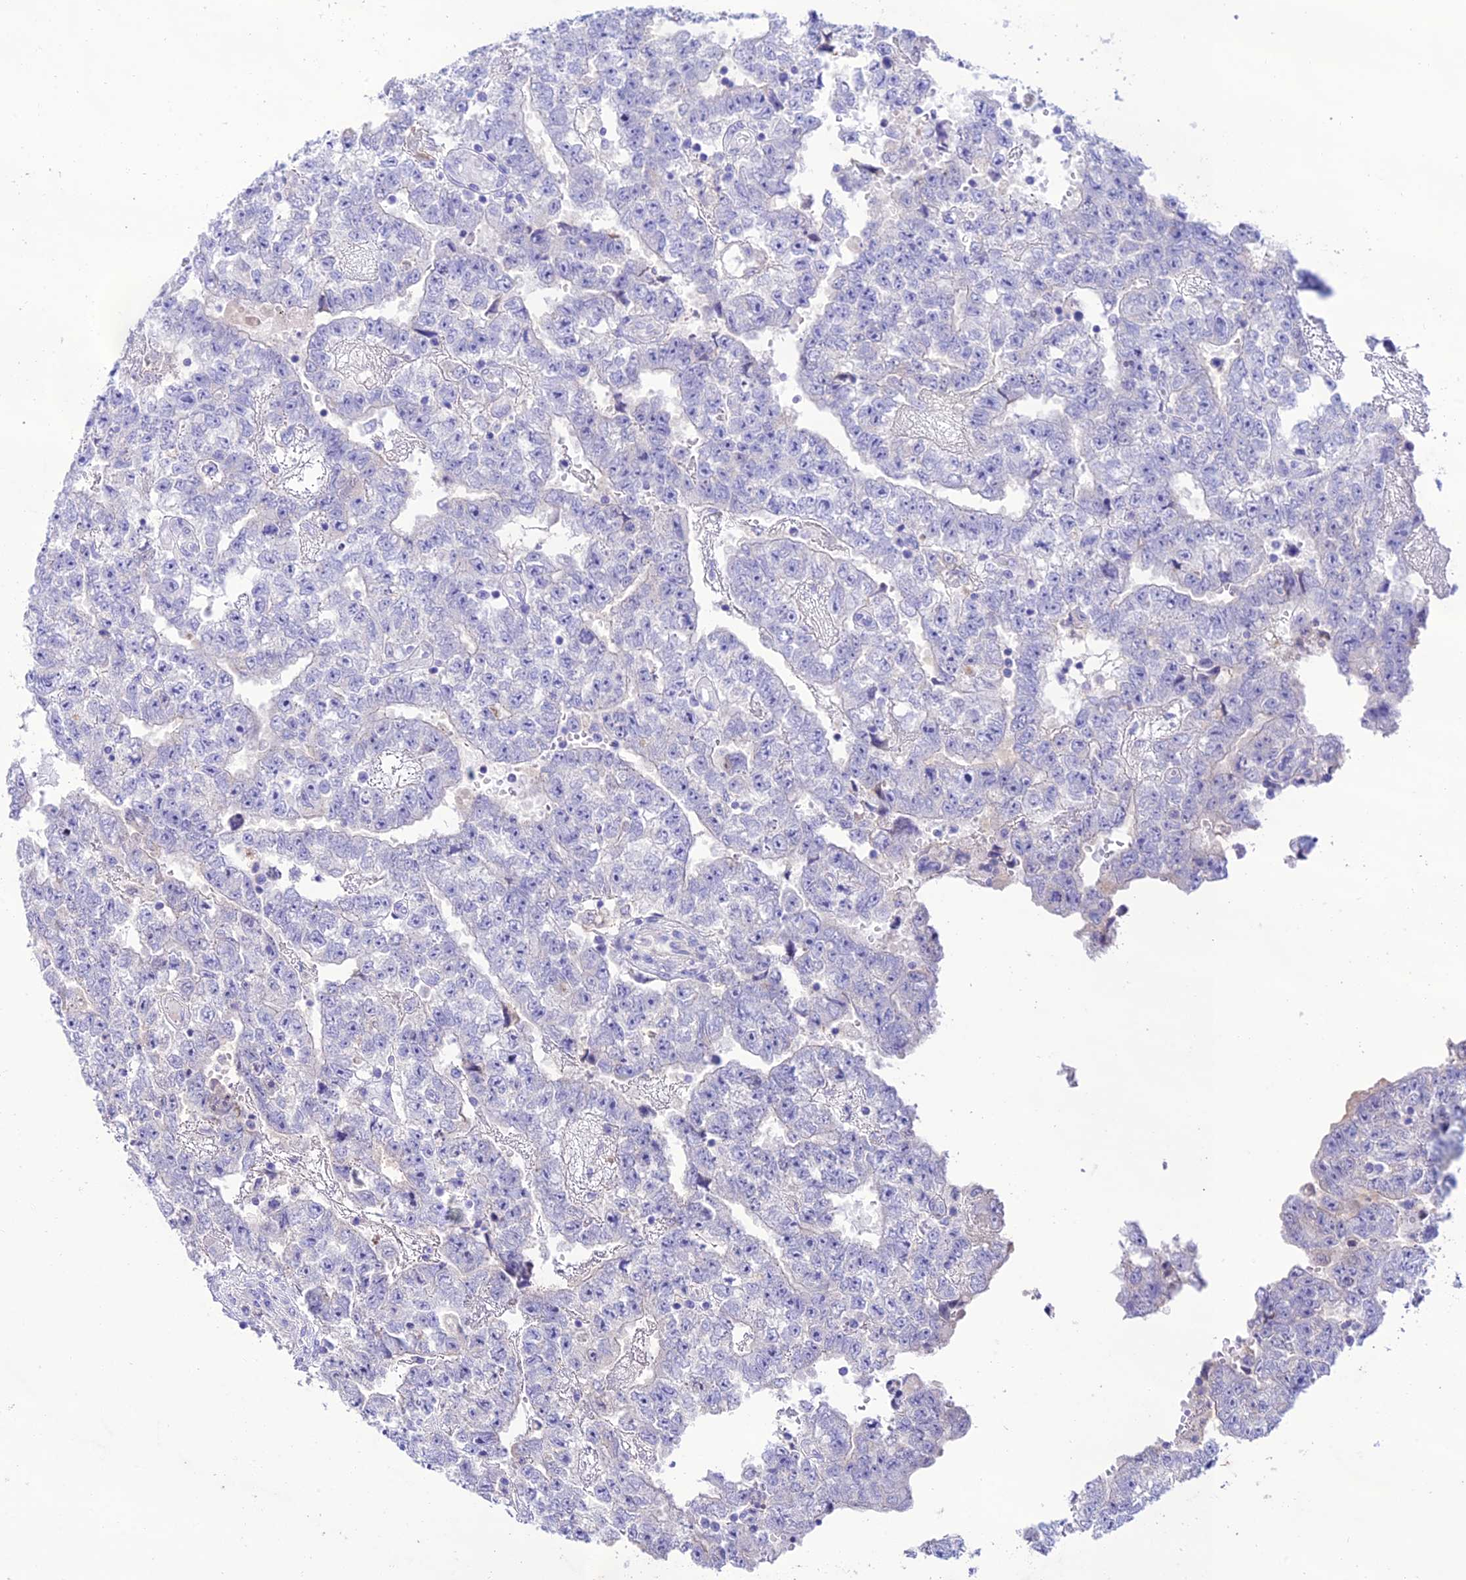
{"staining": {"intensity": "negative", "quantity": "none", "location": "none"}, "tissue": "testis cancer", "cell_type": "Tumor cells", "image_type": "cancer", "snomed": [{"axis": "morphology", "description": "Carcinoma, Embryonal, NOS"}, {"axis": "topography", "description": "Testis"}], "caption": "Immunohistochemical staining of human embryonal carcinoma (testis) exhibits no significant staining in tumor cells. (Immunohistochemistry (ihc), brightfield microscopy, high magnification).", "gene": "NLRP6", "patient": {"sex": "male", "age": 25}}